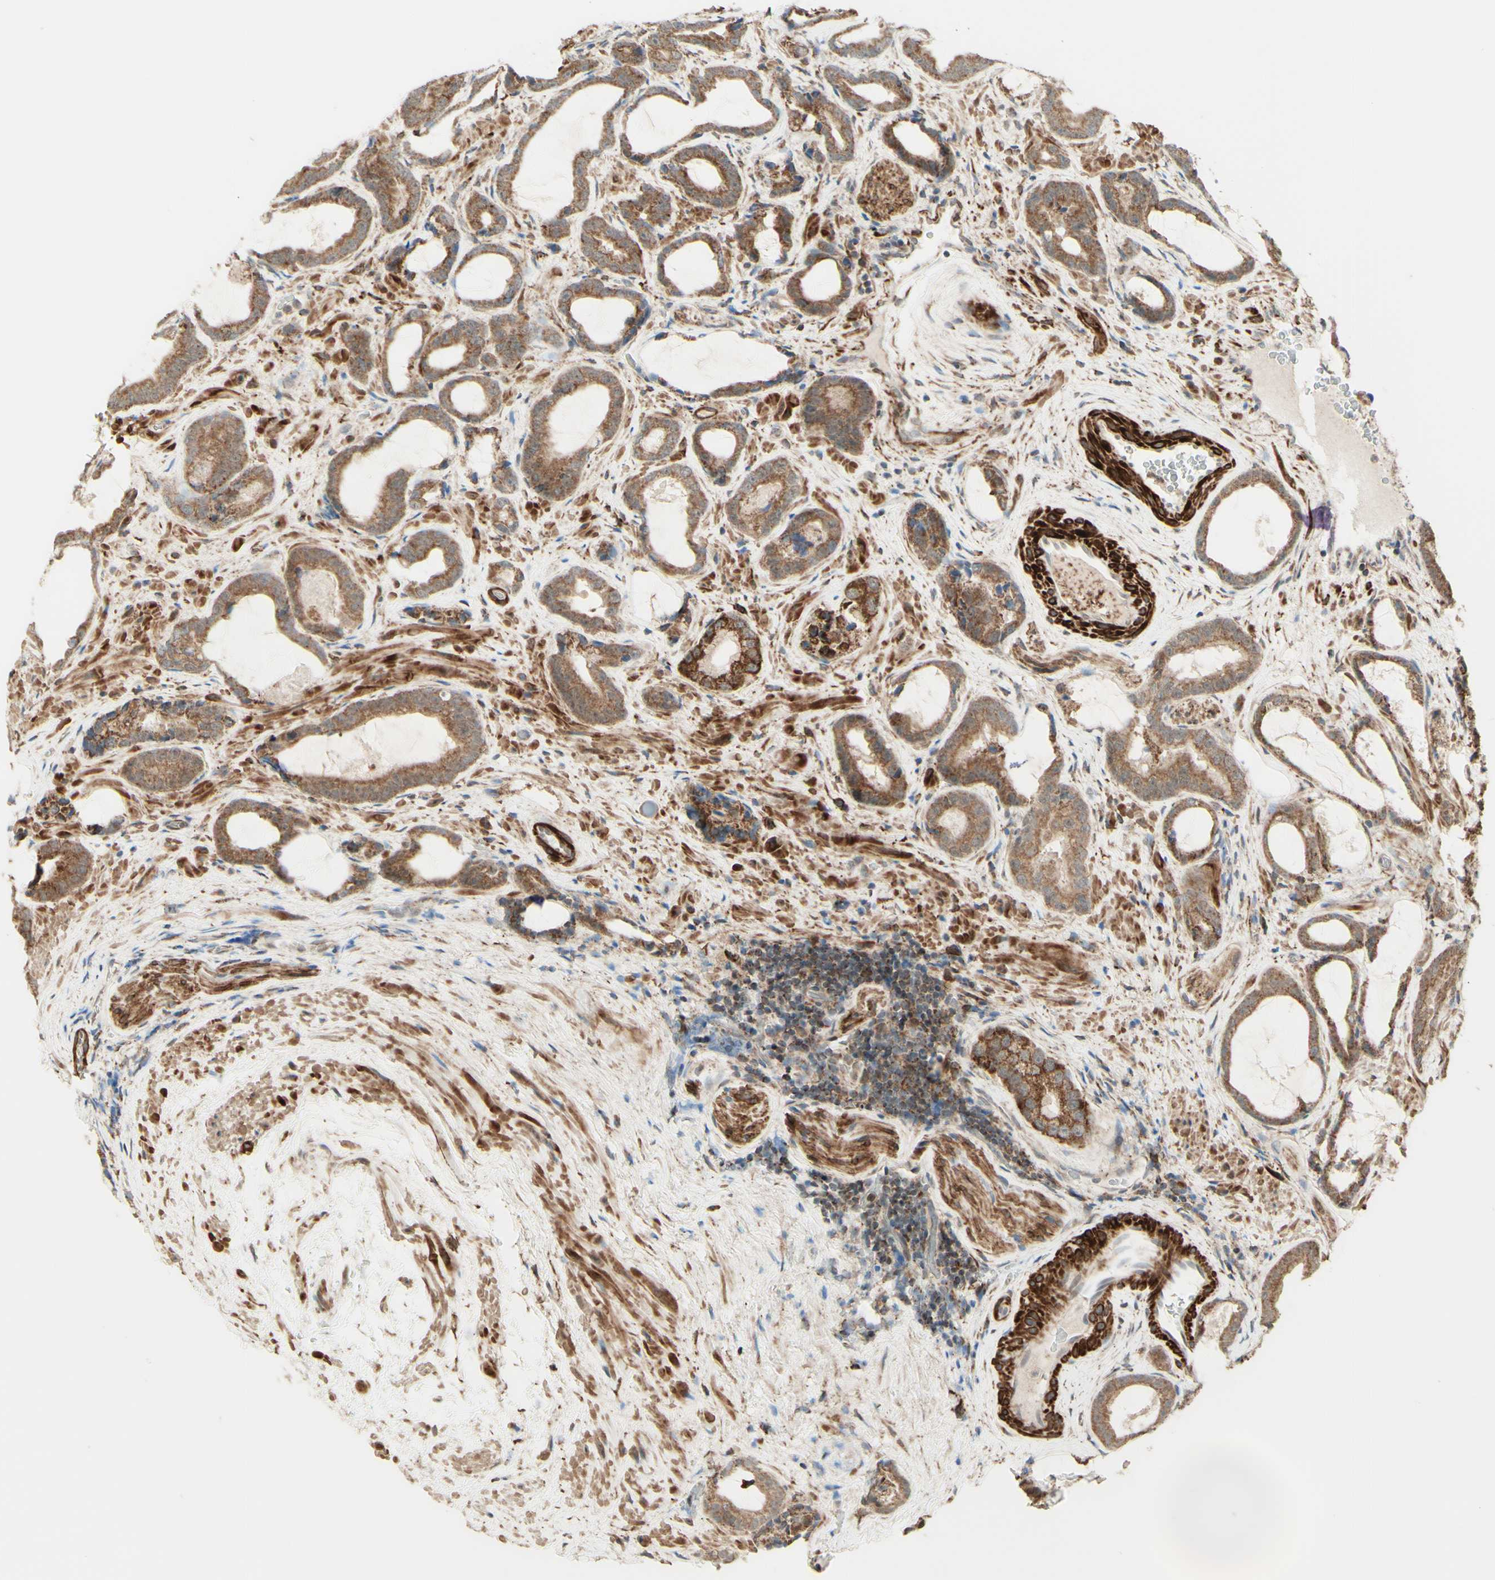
{"staining": {"intensity": "moderate", "quantity": ">75%", "location": "cytoplasmic/membranous"}, "tissue": "prostate cancer", "cell_type": "Tumor cells", "image_type": "cancer", "snomed": [{"axis": "morphology", "description": "Adenocarcinoma, Low grade"}, {"axis": "topography", "description": "Prostate"}], "caption": "Tumor cells exhibit medium levels of moderate cytoplasmic/membranous staining in approximately >75% of cells in human prostate adenocarcinoma (low-grade). The staining was performed using DAB to visualize the protein expression in brown, while the nuclei were stained in blue with hematoxylin (Magnification: 20x).", "gene": "DHRS3", "patient": {"sex": "male", "age": 60}}